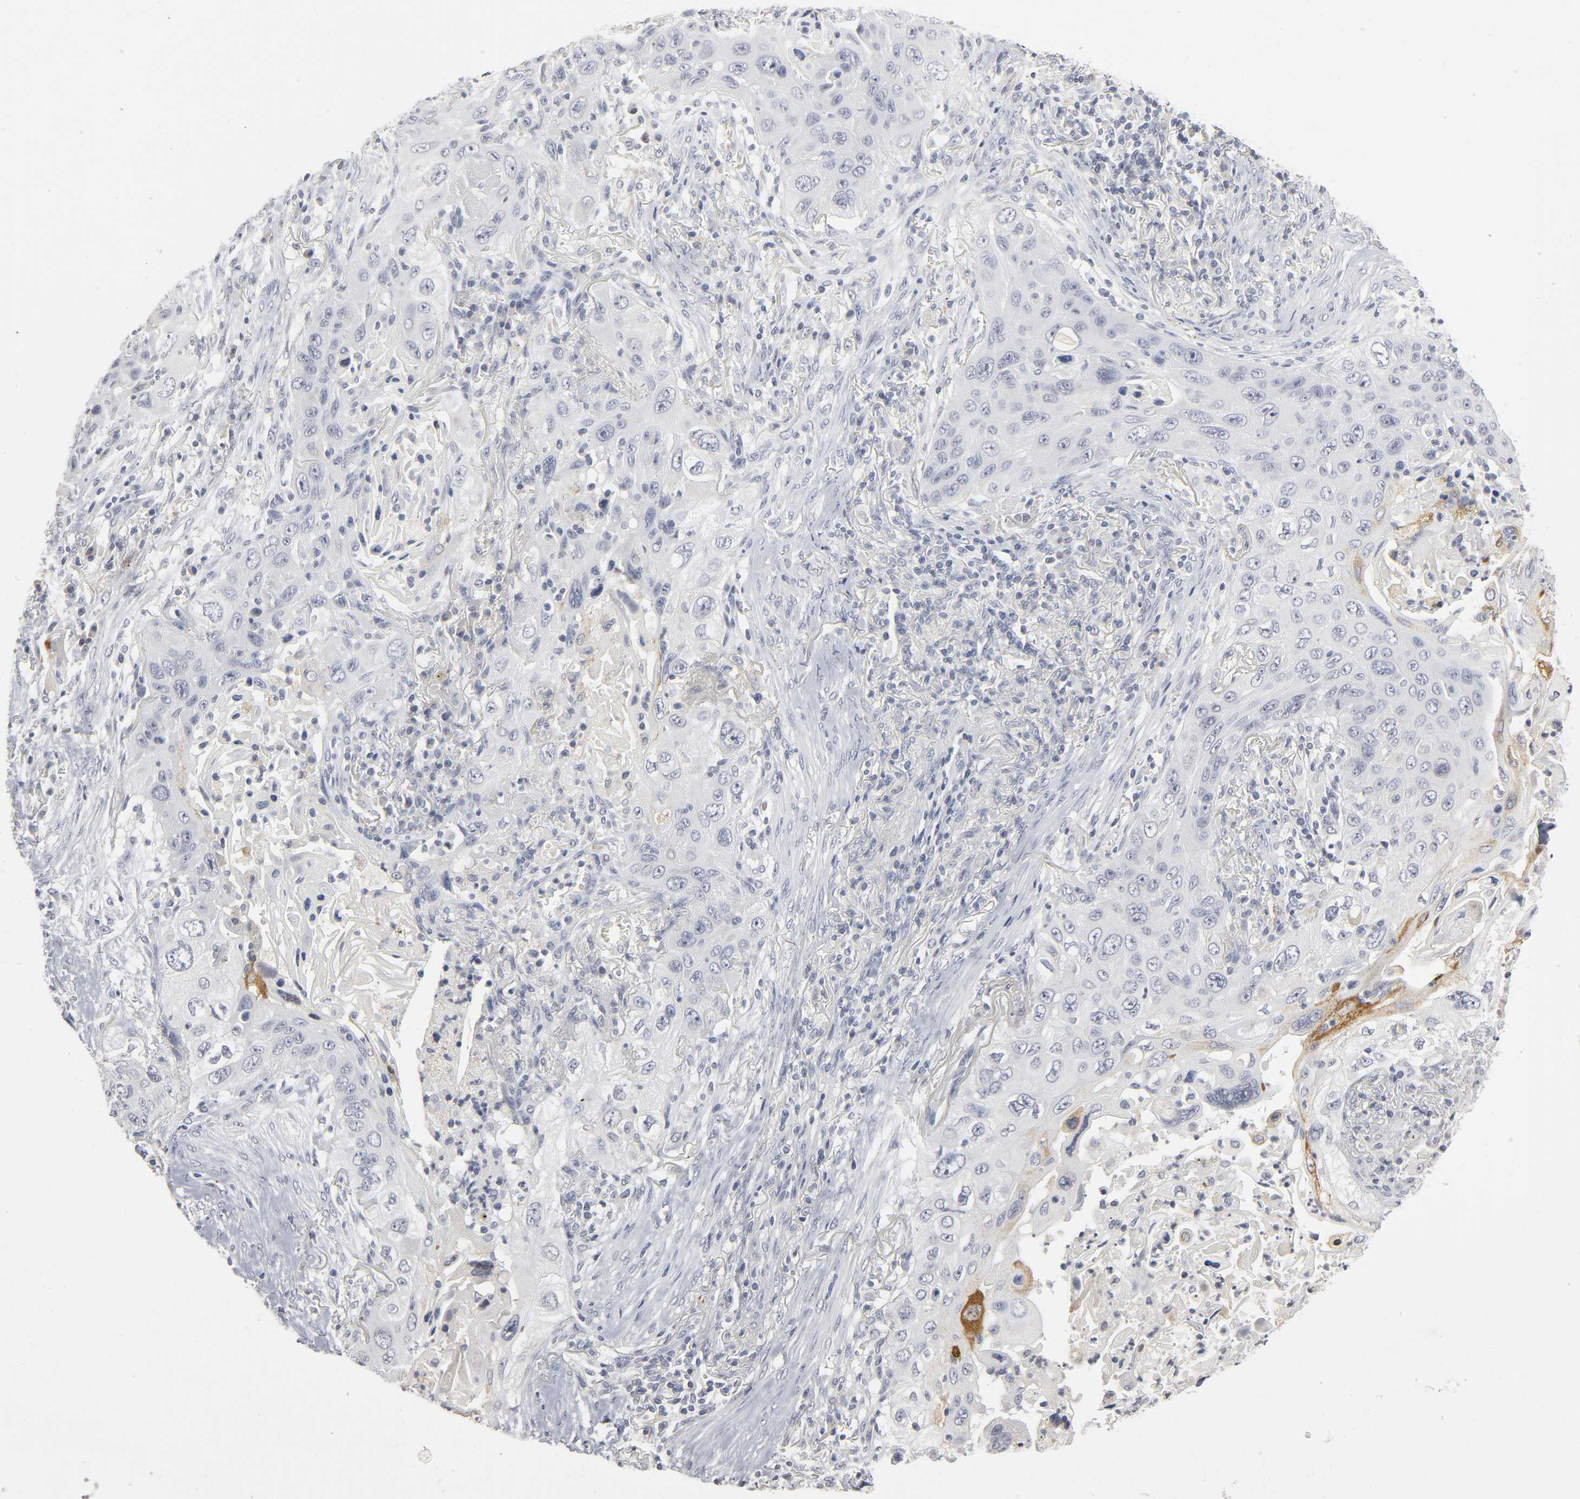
{"staining": {"intensity": "moderate", "quantity": "<25%", "location": "cytoplasmic/membranous"}, "tissue": "lung cancer", "cell_type": "Tumor cells", "image_type": "cancer", "snomed": [{"axis": "morphology", "description": "Squamous cell carcinoma, NOS"}, {"axis": "topography", "description": "Lung"}], "caption": "Approximately <25% of tumor cells in lung cancer demonstrate moderate cytoplasmic/membranous protein expression as visualized by brown immunohistochemical staining.", "gene": "TCAP", "patient": {"sex": "female", "age": 67}}